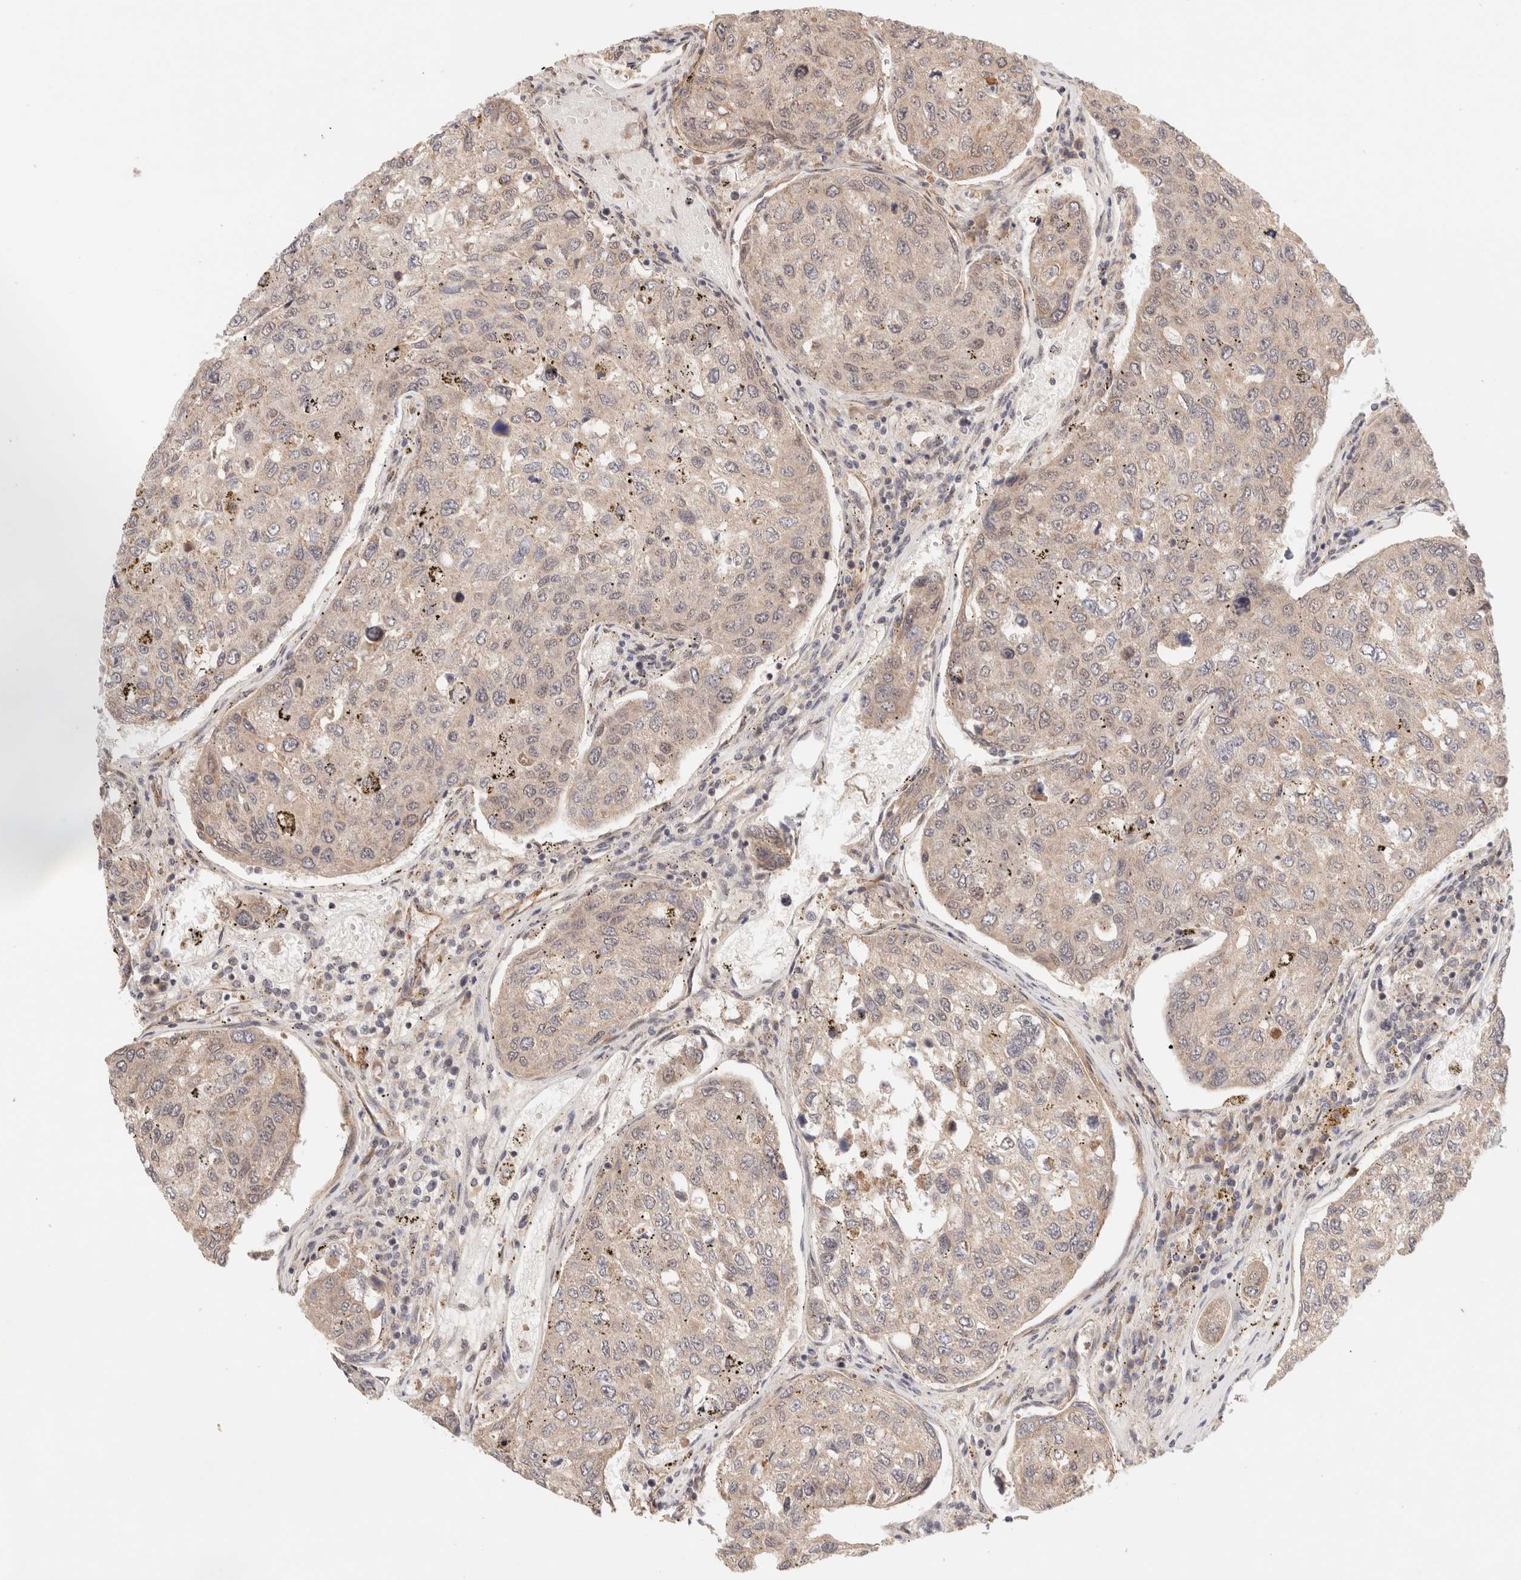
{"staining": {"intensity": "weak", "quantity": "<25%", "location": "cytoplasmic/membranous,nuclear"}, "tissue": "urothelial cancer", "cell_type": "Tumor cells", "image_type": "cancer", "snomed": [{"axis": "morphology", "description": "Urothelial carcinoma, High grade"}, {"axis": "topography", "description": "Lymph node"}, {"axis": "topography", "description": "Urinary bladder"}], "caption": "Photomicrograph shows no significant protein positivity in tumor cells of urothelial cancer.", "gene": "BRPF3", "patient": {"sex": "male", "age": 51}}